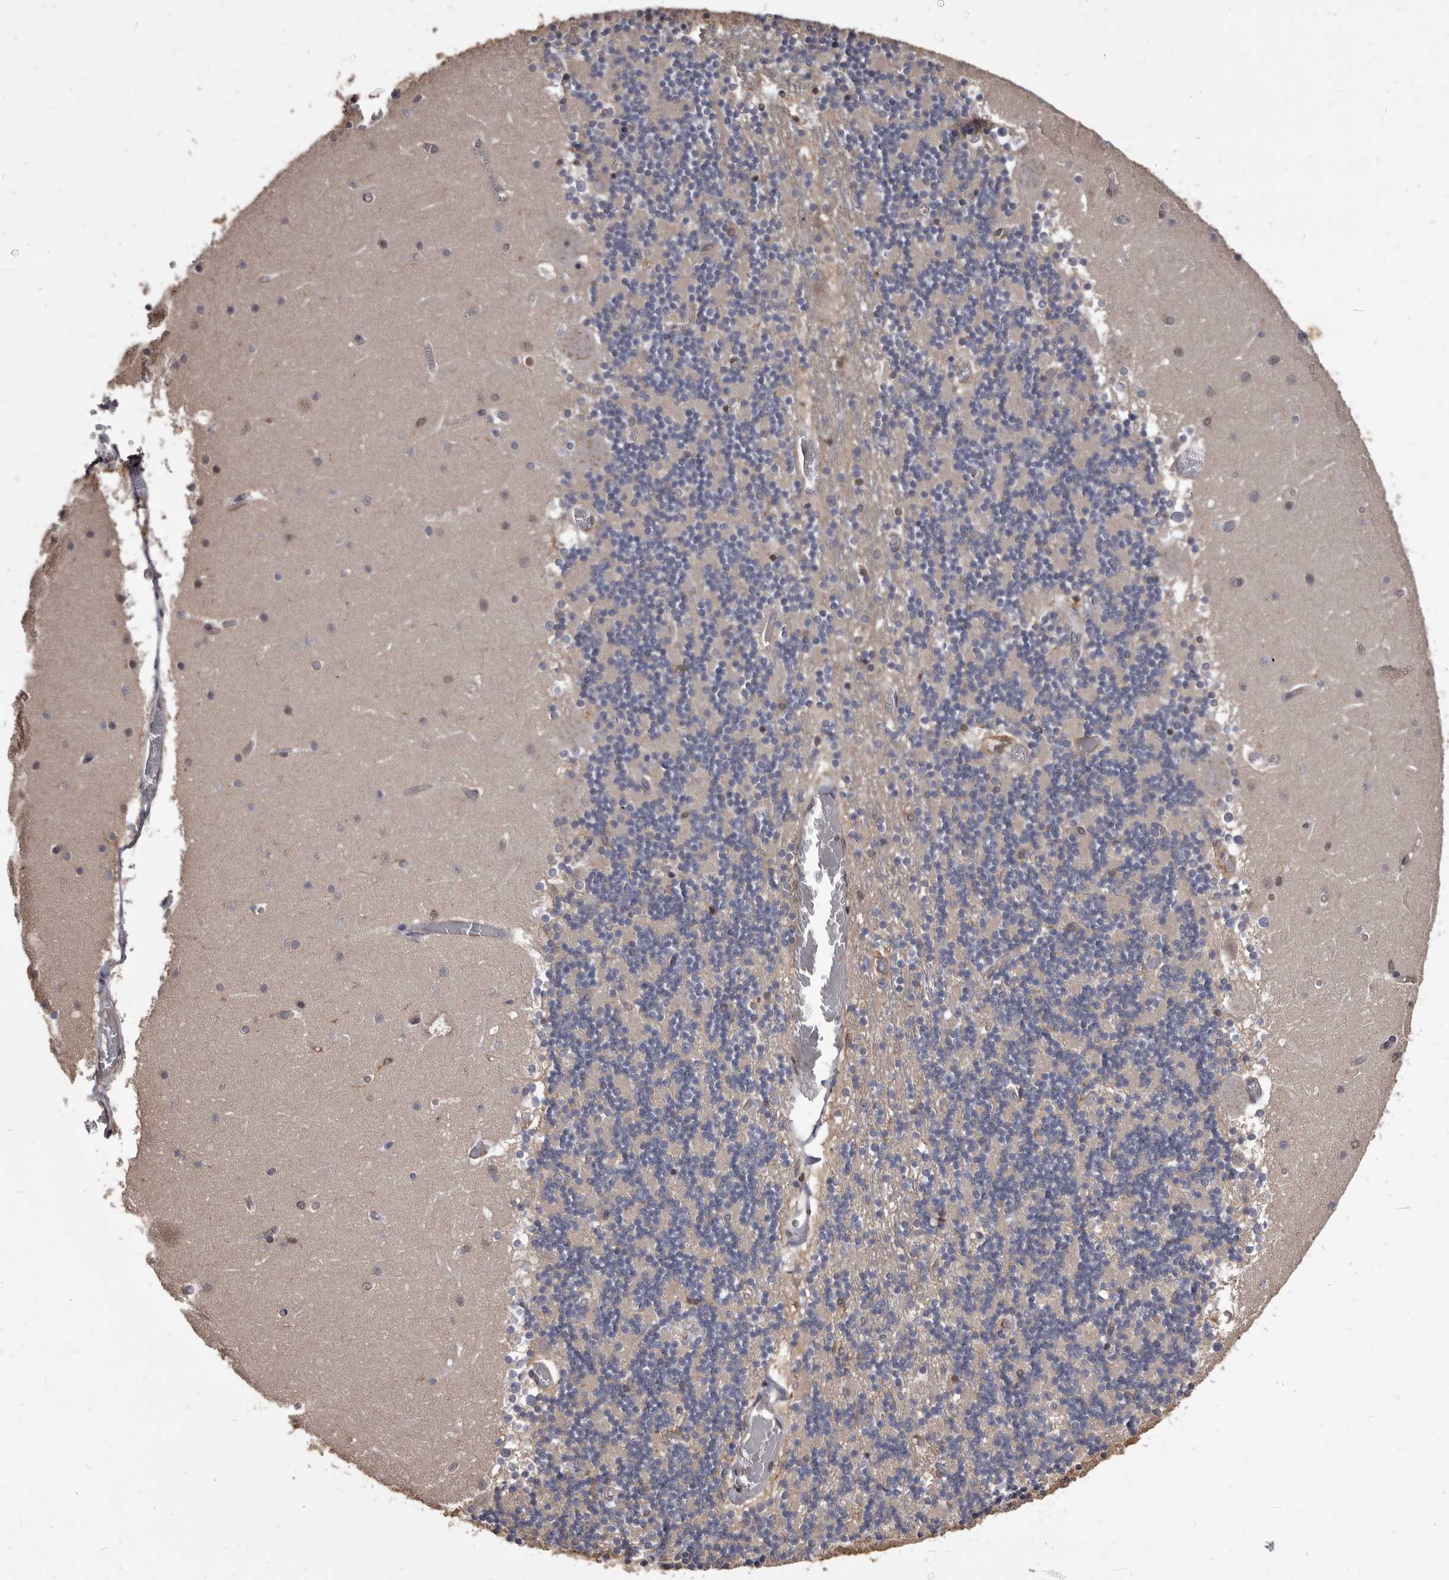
{"staining": {"intensity": "weak", "quantity": ">75%", "location": "cytoplasmic/membranous"}, "tissue": "cerebellum", "cell_type": "Cells in granular layer", "image_type": "normal", "snomed": [{"axis": "morphology", "description": "Normal tissue, NOS"}, {"axis": "topography", "description": "Cerebellum"}], "caption": "Cerebellum stained for a protein displays weak cytoplasmic/membranous positivity in cells in granular layer. The staining was performed using DAB (3,3'-diaminobenzidine) to visualize the protein expression in brown, while the nuclei were stained in blue with hematoxylin (Magnification: 20x).", "gene": "ADAMTS20", "patient": {"sex": "female", "age": 28}}